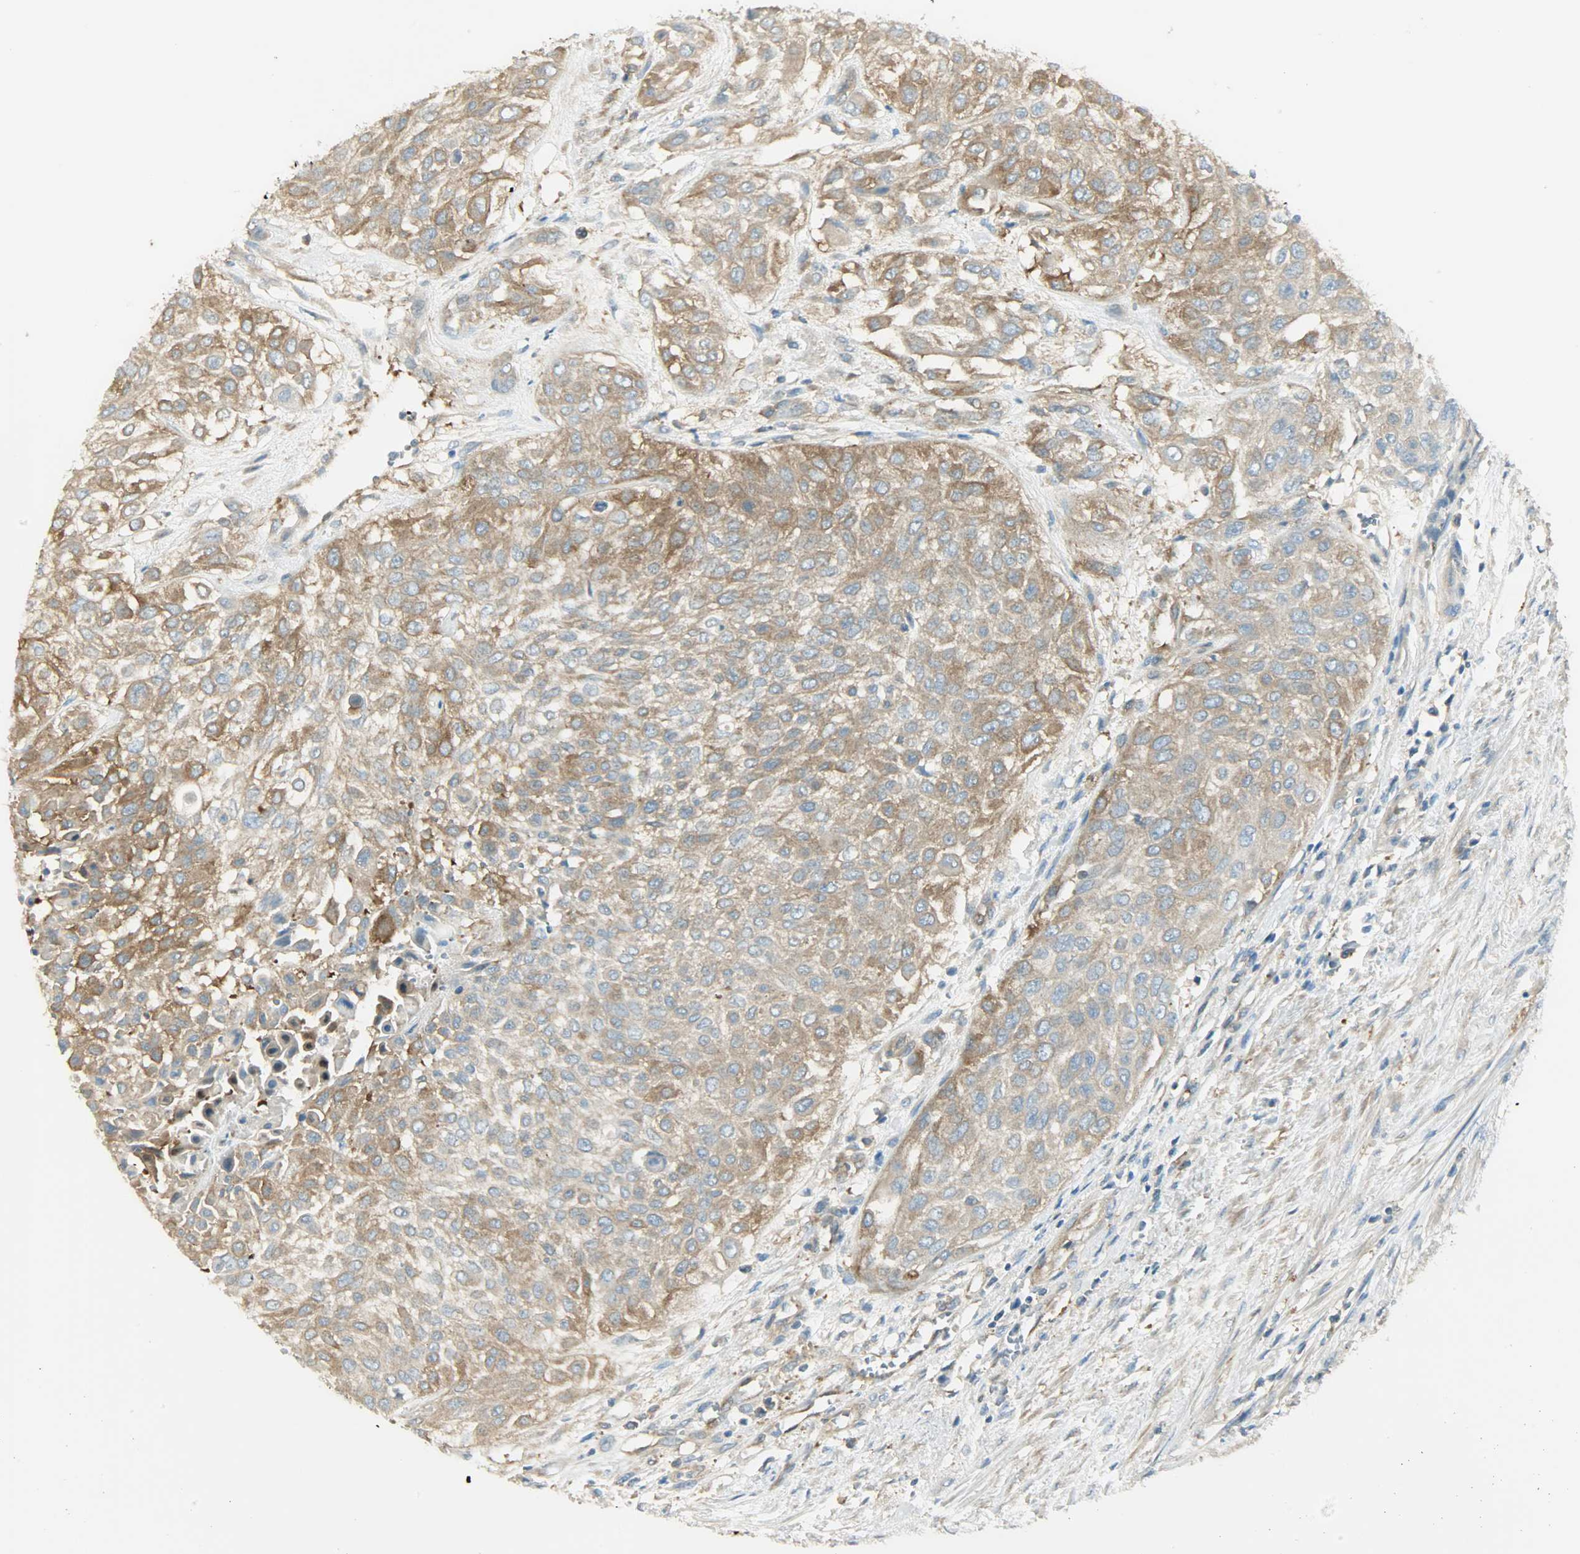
{"staining": {"intensity": "moderate", "quantity": ">75%", "location": "cytoplasmic/membranous"}, "tissue": "urothelial cancer", "cell_type": "Tumor cells", "image_type": "cancer", "snomed": [{"axis": "morphology", "description": "Urothelial carcinoma, High grade"}, {"axis": "topography", "description": "Urinary bladder"}], "caption": "Protein staining of high-grade urothelial carcinoma tissue reveals moderate cytoplasmic/membranous positivity in approximately >75% of tumor cells.", "gene": "TSC22D2", "patient": {"sex": "male", "age": 57}}